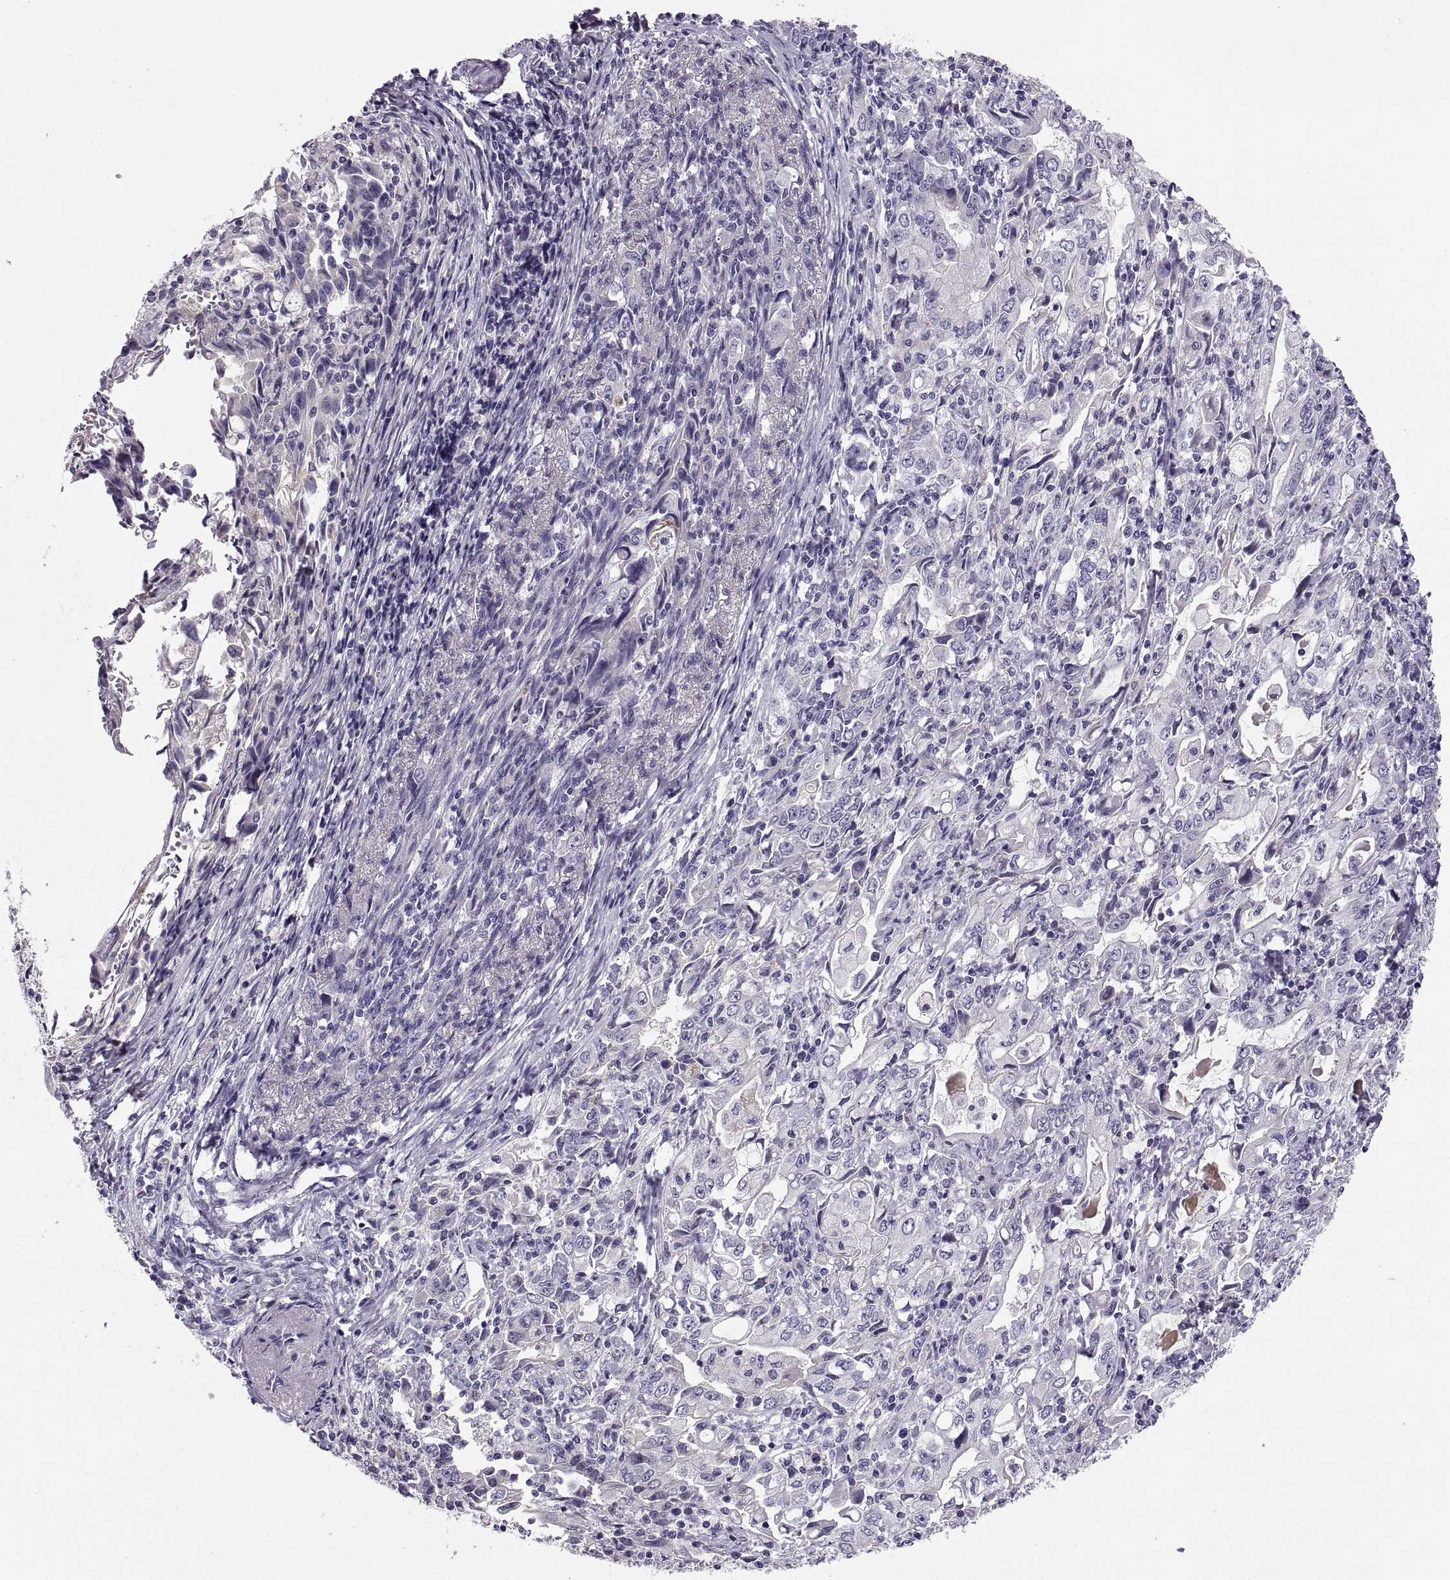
{"staining": {"intensity": "negative", "quantity": "none", "location": "none"}, "tissue": "stomach cancer", "cell_type": "Tumor cells", "image_type": "cancer", "snomed": [{"axis": "morphology", "description": "Adenocarcinoma, NOS"}, {"axis": "topography", "description": "Stomach, lower"}], "caption": "An immunohistochemistry (IHC) image of adenocarcinoma (stomach) is shown. There is no staining in tumor cells of adenocarcinoma (stomach).", "gene": "ADAM32", "patient": {"sex": "female", "age": 72}}